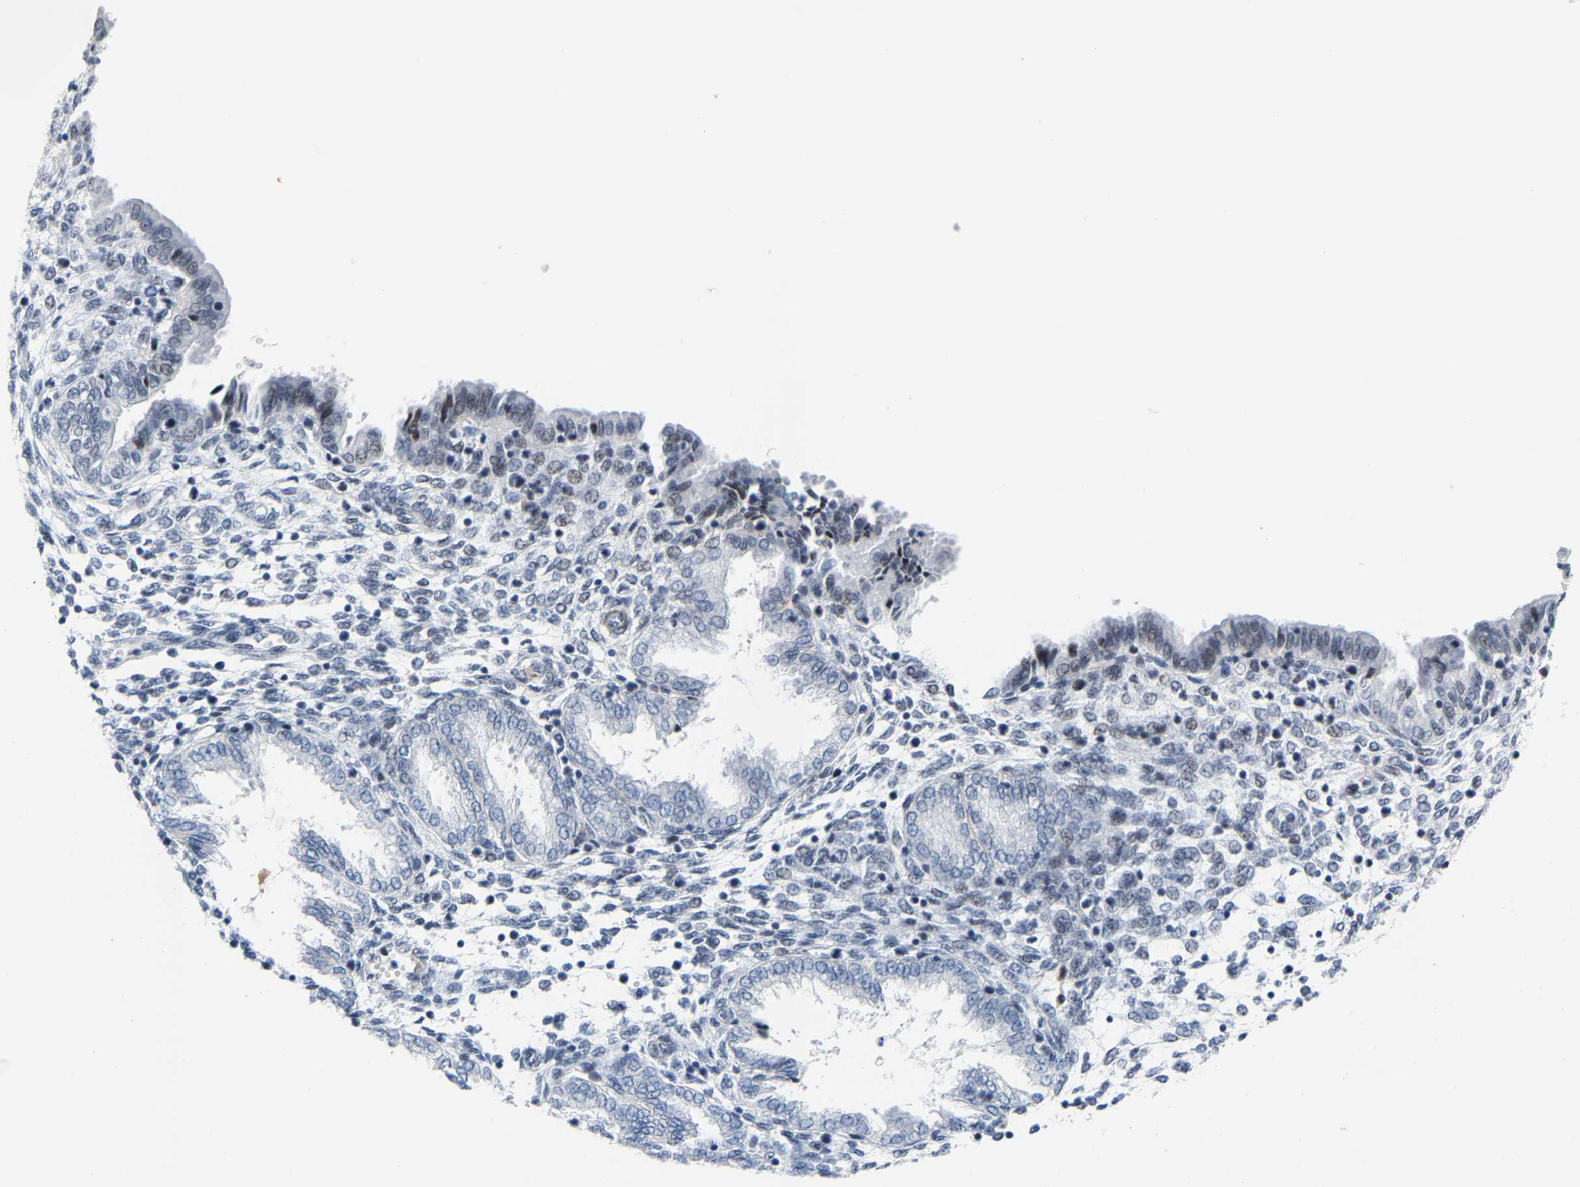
{"staining": {"intensity": "negative", "quantity": "none", "location": "none"}, "tissue": "endometrium", "cell_type": "Cells in endometrial stroma", "image_type": "normal", "snomed": [{"axis": "morphology", "description": "Normal tissue, NOS"}, {"axis": "topography", "description": "Endometrium"}], "caption": "DAB (3,3'-diaminobenzidine) immunohistochemical staining of normal human endometrium exhibits no significant expression in cells in endometrial stroma. (DAB immunohistochemistry (IHC) with hematoxylin counter stain).", "gene": "FAM180A", "patient": {"sex": "female", "age": 33}}